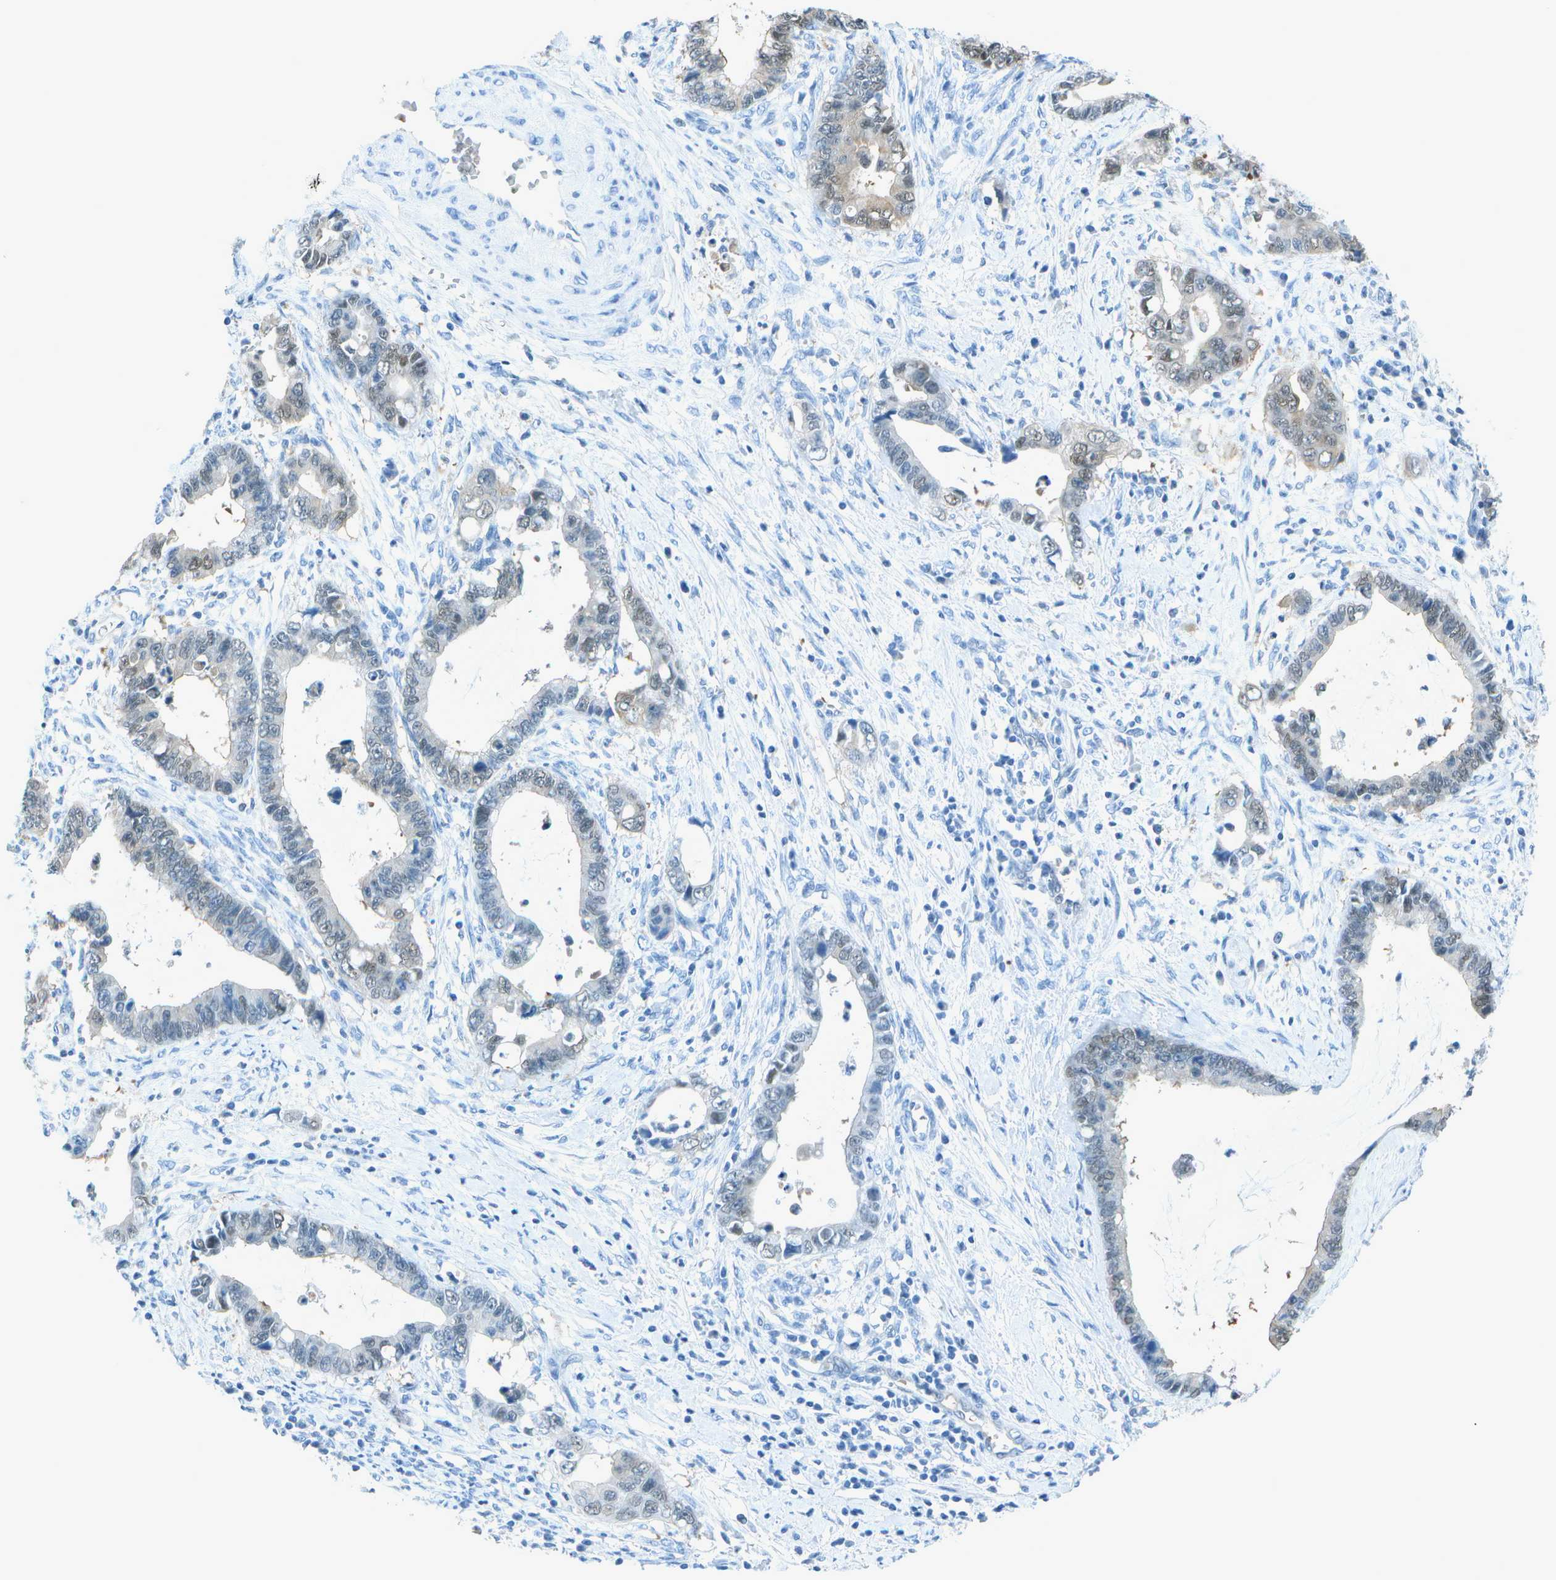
{"staining": {"intensity": "weak", "quantity": "25%-75%", "location": "cytoplasmic/membranous,nuclear"}, "tissue": "cervical cancer", "cell_type": "Tumor cells", "image_type": "cancer", "snomed": [{"axis": "morphology", "description": "Adenocarcinoma, NOS"}, {"axis": "topography", "description": "Cervix"}], "caption": "Immunohistochemistry (IHC) micrograph of human adenocarcinoma (cervical) stained for a protein (brown), which demonstrates low levels of weak cytoplasmic/membranous and nuclear positivity in approximately 25%-75% of tumor cells.", "gene": "ASL", "patient": {"sex": "female", "age": 44}}